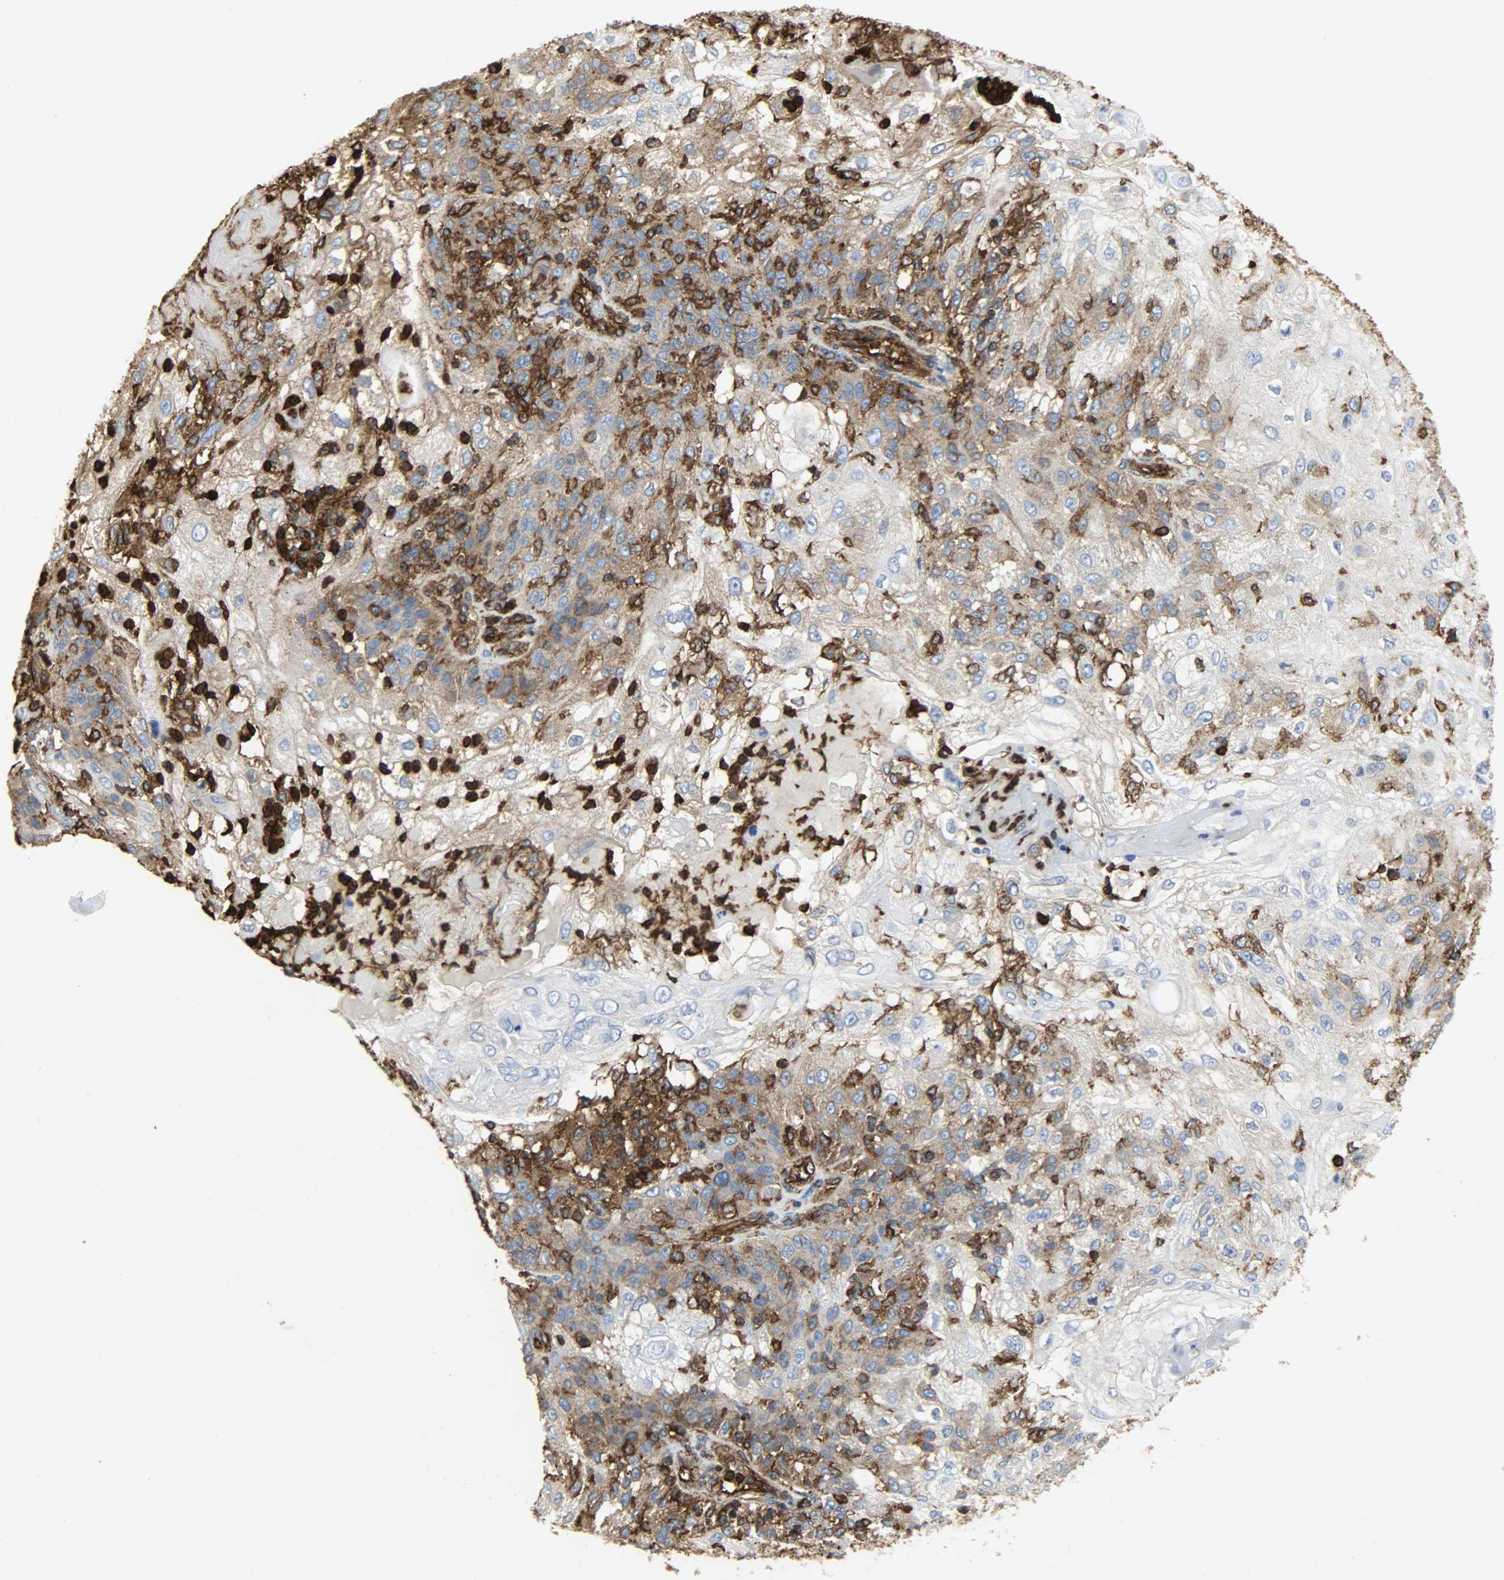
{"staining": {"intensity": "moderate", "quantity": "25%-75%", "location": "cytoplasmic/membranous"}, "tissue": "skin cancer", "cell_type": "Tumor cells", "image_type": "cancer", "snomed": [{"axis": "morphology", "description": "Normal tissue, NOS"}, {"axis": "morphology", "description": "Squamous cell carcinoma, NOS"}, {"axis": "topography", "description": "Skin"}], "caption": "Immunohistochemical staining of skin cancer (squamous cell carcinoma) reveals medium levels of moderate cytoplasmic/membranous protein staining in approximately 25%-75% of tumor cells.", "gene": "VASP", "patient": {"sex": "female", "age": 83}}